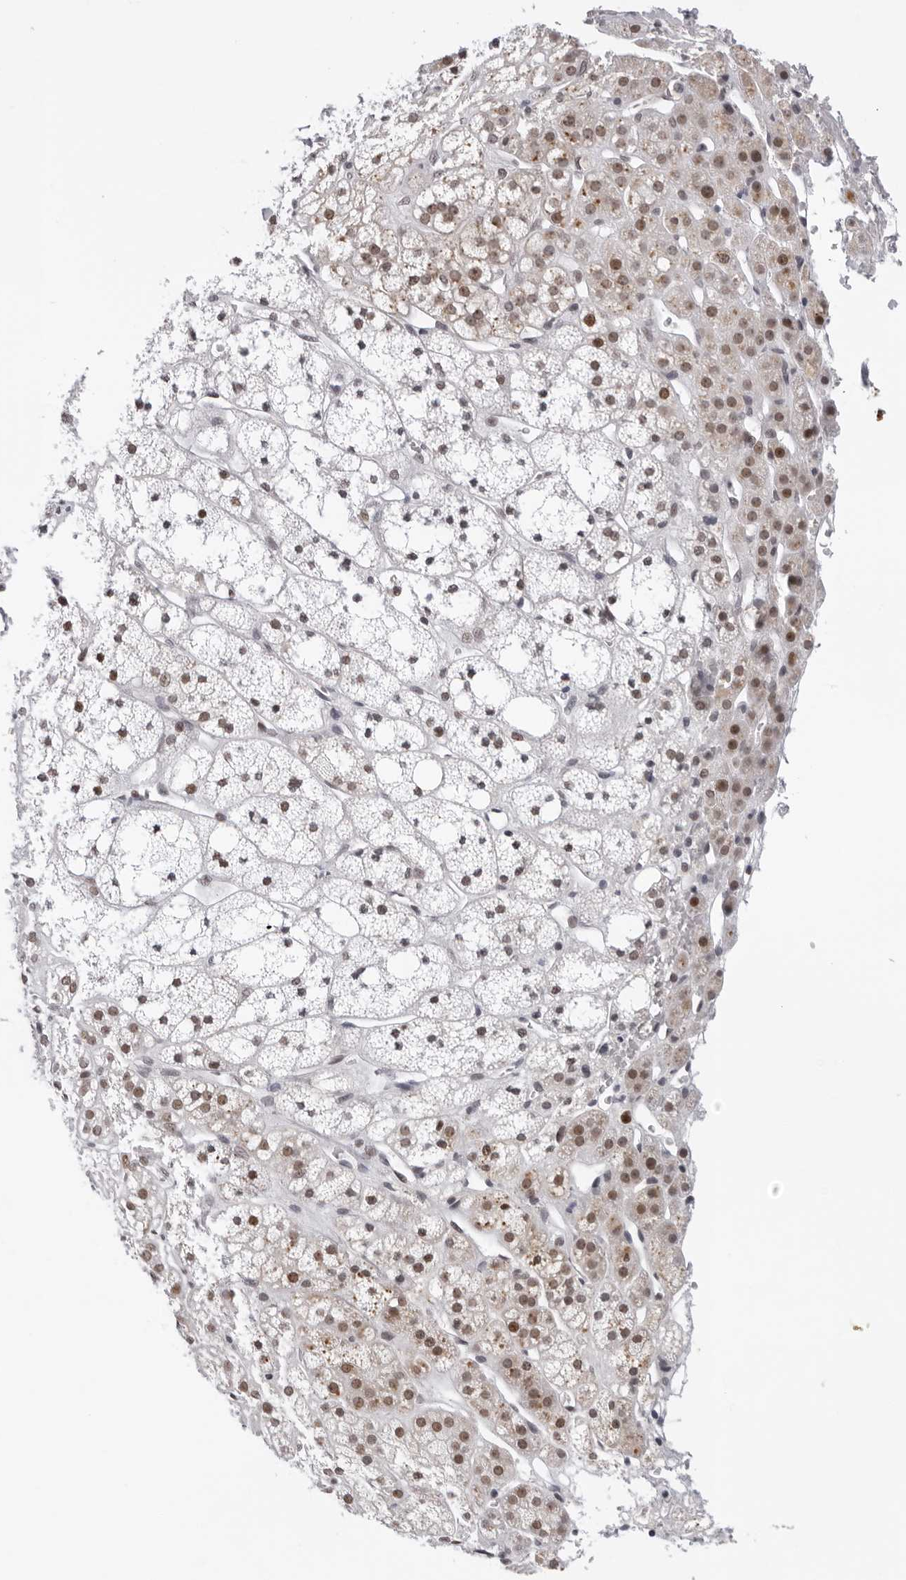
{"staining": {"intensity": "moderate", "quantity": ">75%", "location": "cytoplasmic/membranous,nuclear"}, "tissue": "adrenal gland", "cell_type": "Glandular cells", "image_type": "normal", "snomed": [{"axis": "morphology", "description": "Normal tissue, NOS"}, {"axis": "topography", "description": "Adrenal gland"}], "caption": "Benign adrenal gland was stained to show a protein in brown. There is medium levels of moderate cytoplasmic/membranous,nuclear staining in about >75% of glandular cells. The protein of interest is shown in brown color, while the nuclei are stained blue.", "gene": "USP1", "patient": {"sex": "male", "age": 56}}